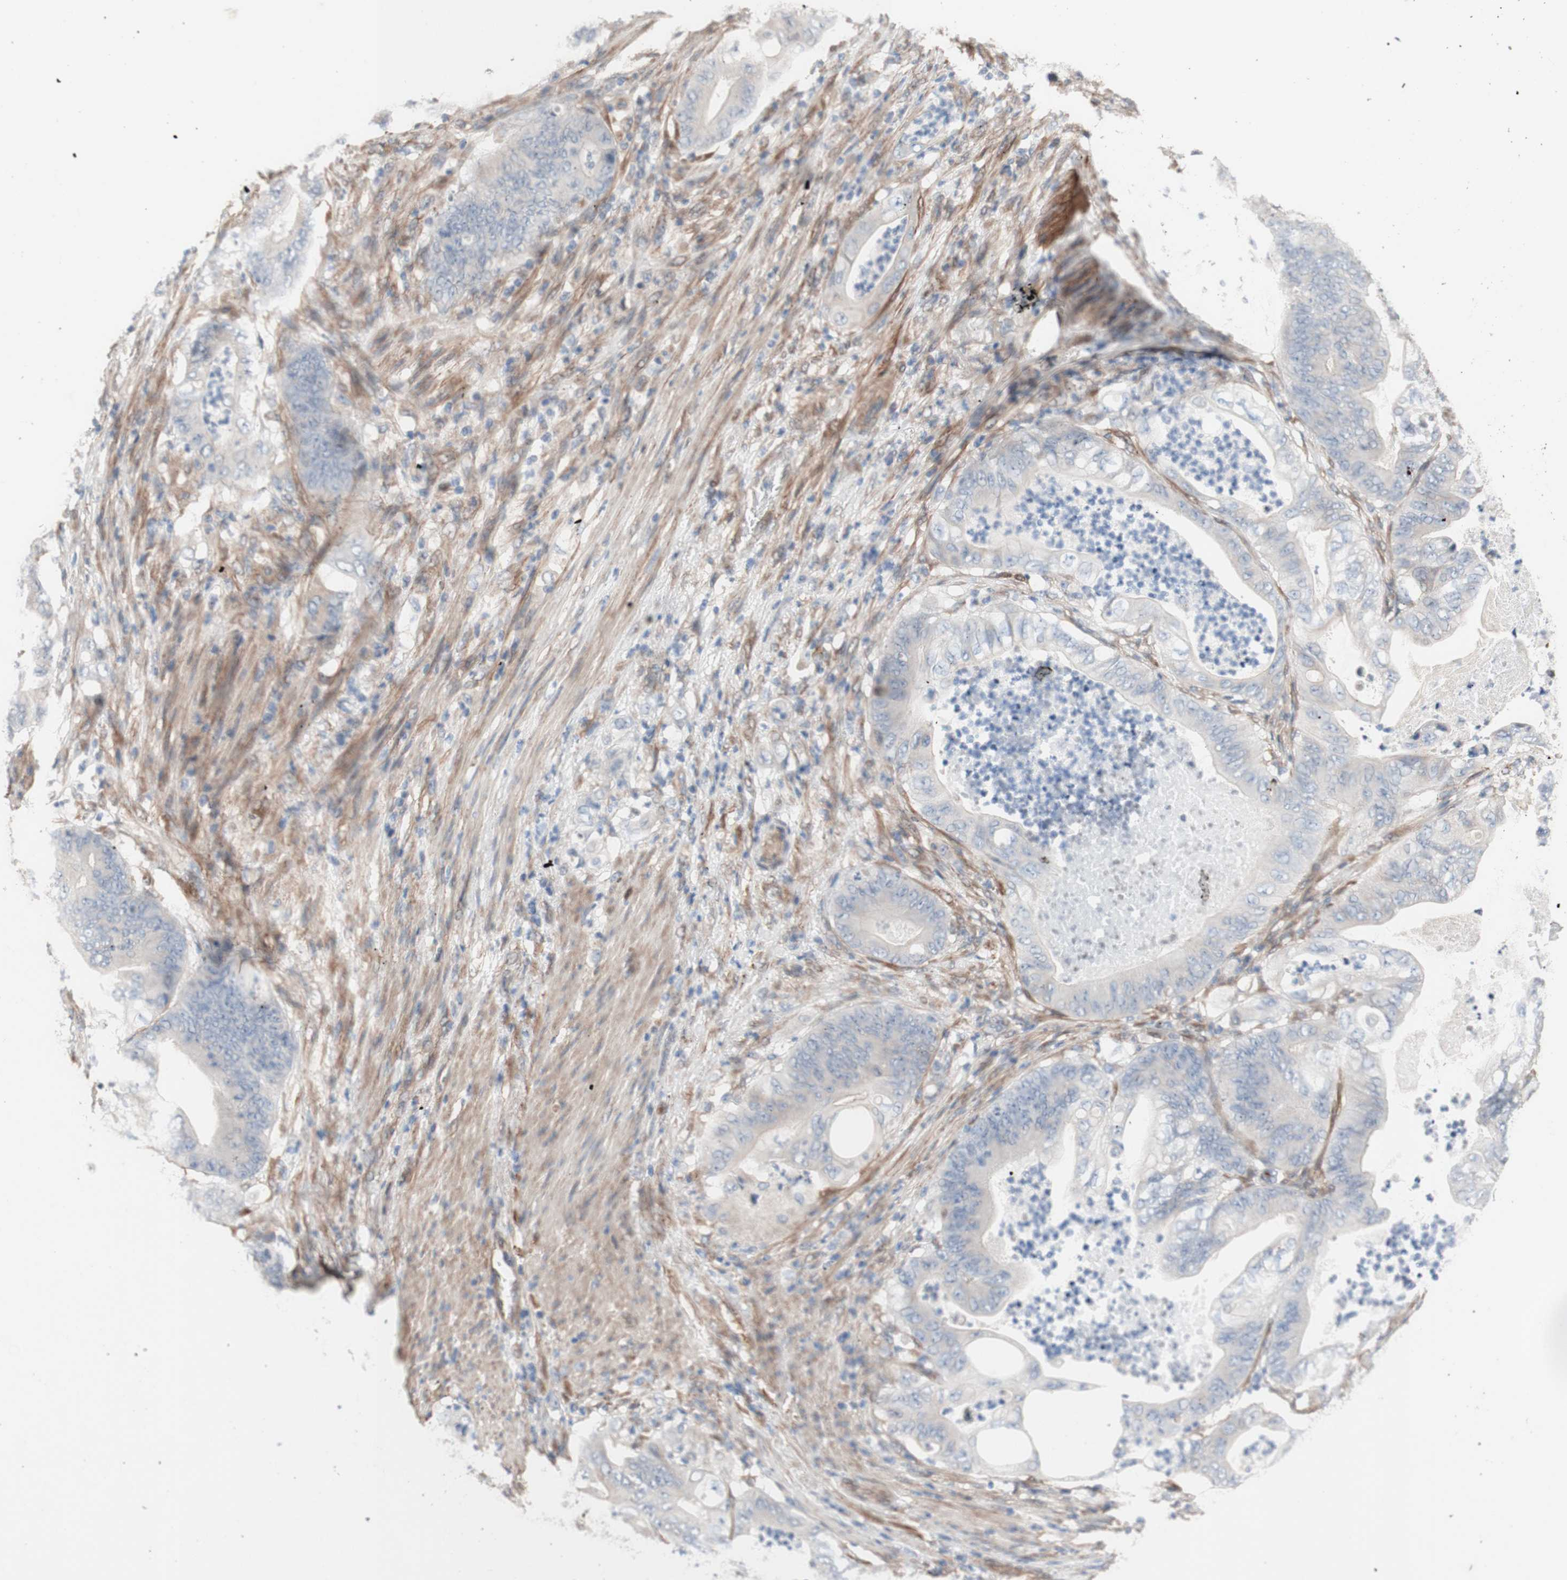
{"staining": {"intensity": "weak", "quantity": ">75%", "location": "cytoplasmic/membranous"}, "tissue": "stomach cancer", "cell_type": "Tumor cells", "image_type": "cancer", "snomed": [{"axis": "morphology", "description": "Adenocarcinoma, NOS"}, {"axis": "topography", "description": "Stomach"}], "caption": "Weak cytoplasmic/membranous staining for a protein is identified in about >75% of tumor cells of stomach cancer (adenocarcinoma) using immunohistochemistry.", "gene": "CNN3", "patient": {"sex": "female", "age": 73}}